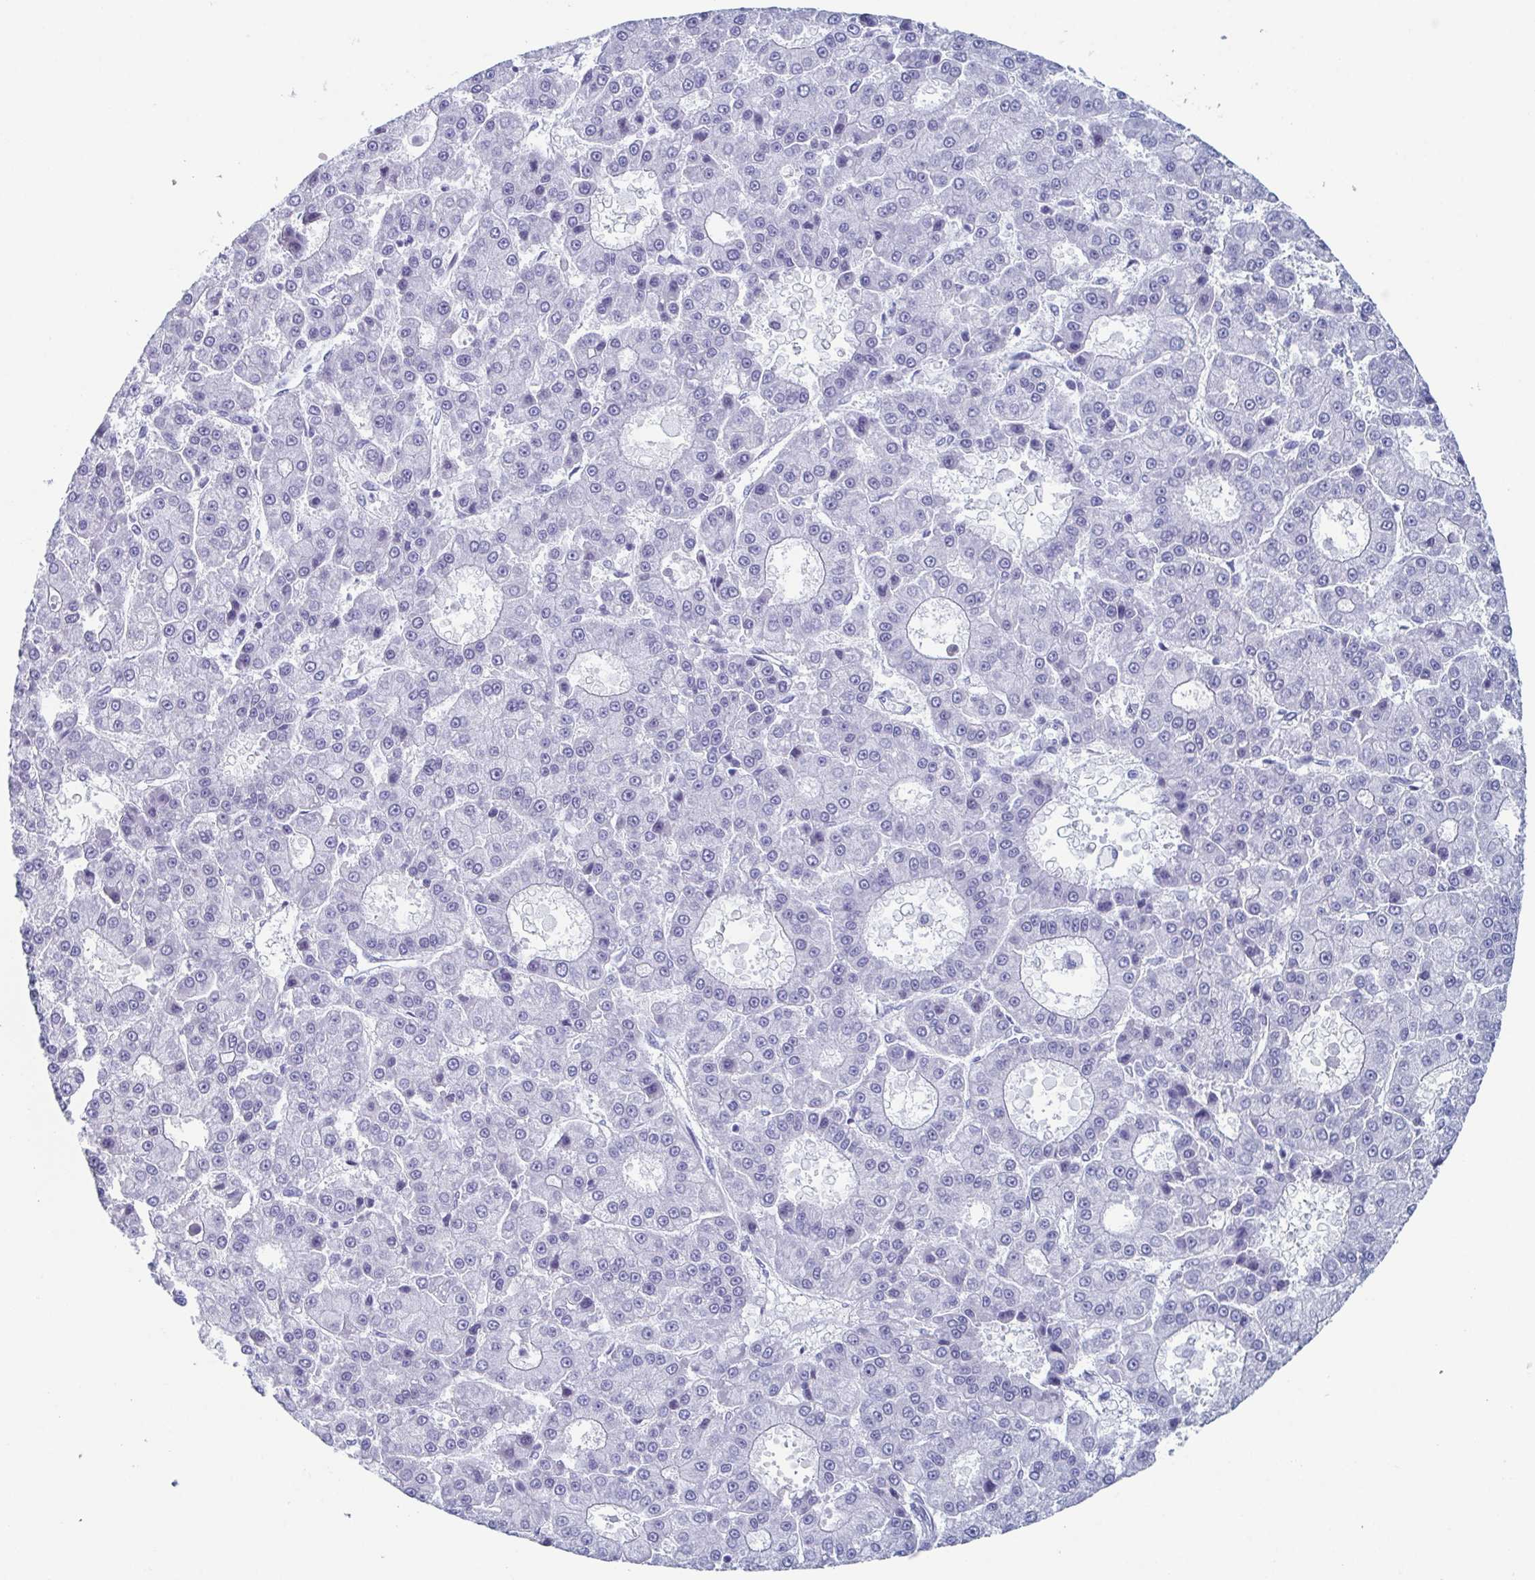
{"staining": {"intensity": "negative", "quantity": "none", "location": "none"}, "tissue": "liver cancer", "cell_type": "Tumor cells", "image_type": "cancer", "snomed": [{"axis": "morphology", "description": "Carcinoma, Hepatocellular, NOS"}, {"axis": "topography", "description": "Liver"}], "caption": "DAB immunohistochemical staining of hepatocellular carcinoma (liver) displays no significant expression in tumor cells.", "gene": "ZFP64", "patient": {"sex": "male", "age": 70}}